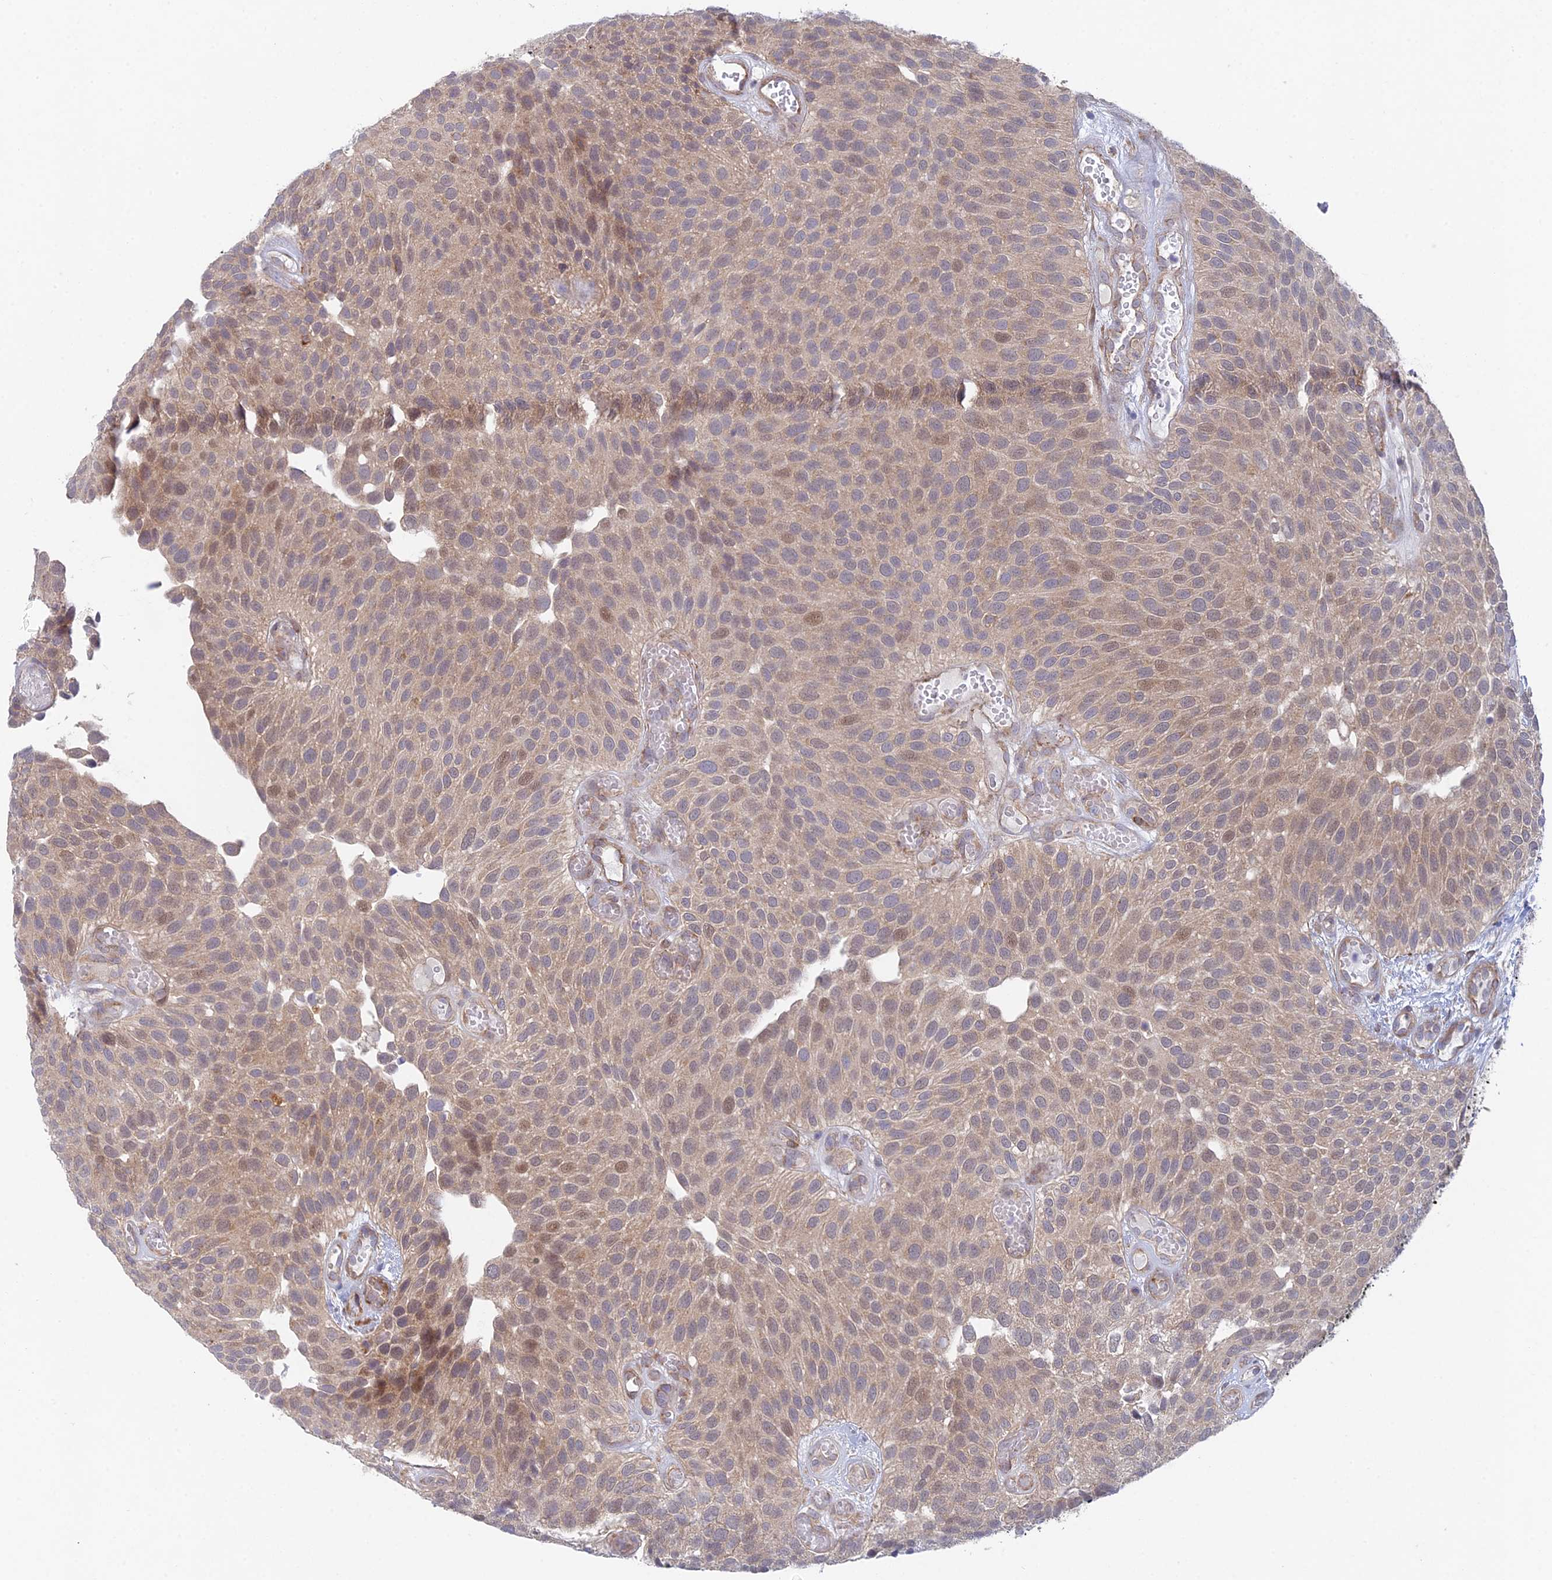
{"staining": {"intensity": "moderate", "quantity": ">75%", "location": "cytoplasmic/membranous,nuclear"}, "tissue": "urothelial cancer", "cell_type": "Tumor cells", "image_type": "cancer", "snomed": [{"axis": "morphology", "description": "Urothelial carcinoma, Low grade"}, {"axis": "topography", "description": "Urinary bladder"}], "caption": "Protein staining of urothelial cancer tissue exhibits moderate cytoplasmic/membranous and nuclear staining in about >75% of tumor cells.", "gene": "INCA1", "patient": {"sex": "male", "age": 89}}